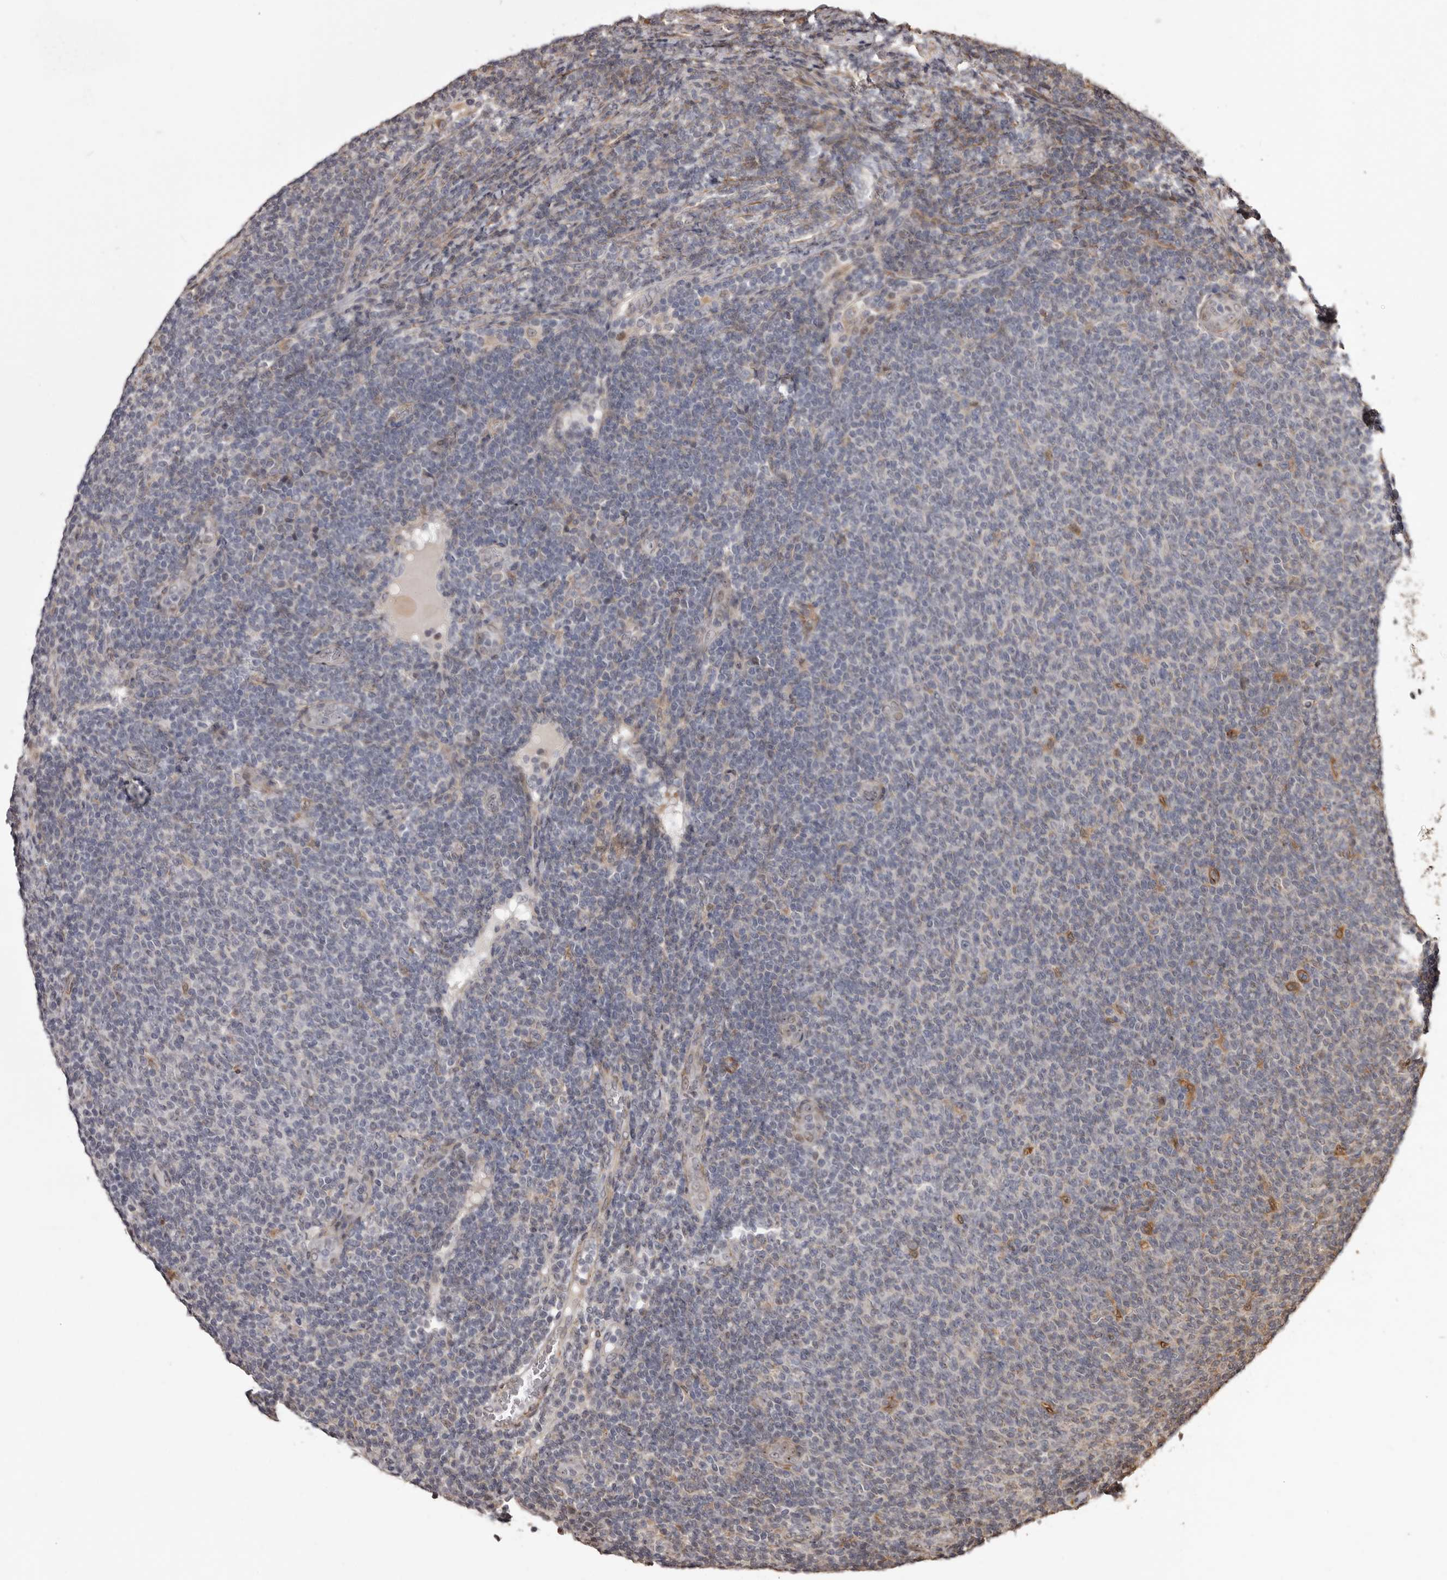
{"staining": {"intensity": "negative", "quantity": "none", "location": "none"}, "tissue": "lymphoma", "cell_type": "Tumor cells", "image_type": "cancer", "snomed": [{"axis": "morphology", "description": "Malignant lymphoma, non-Hodgkin's type, Low grade"}, {"axis": "topography", "description": "Lymph node"}], "caption": "Tumor cells show no significant staining in malignant lymphoma, non-Hodgkin's type (low-grade).", "gene": "ZCCHC7", "patient": {"sex": "male", "age": 66}}